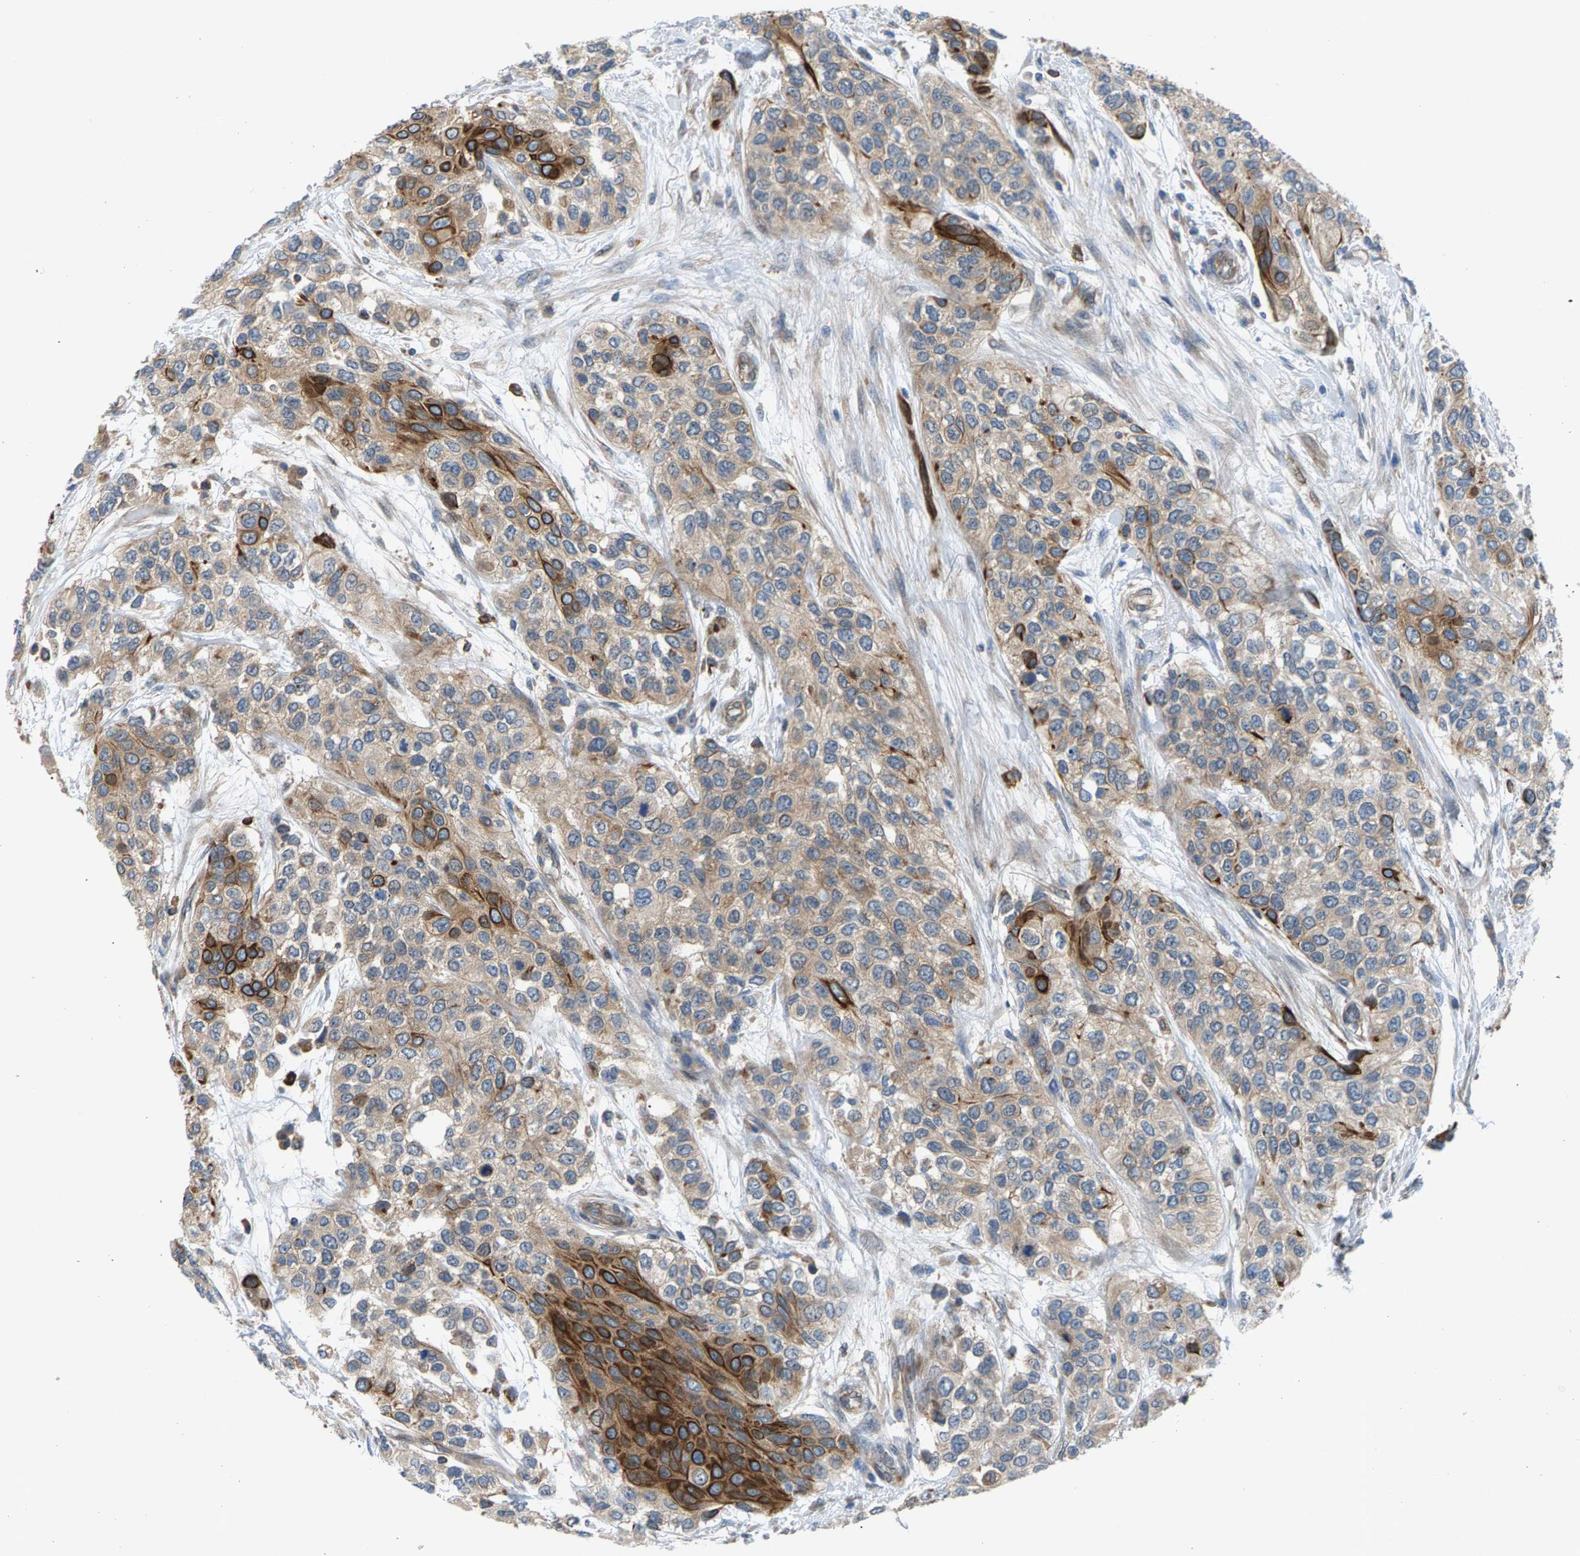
{"staining": {"intensity": "strong", "quantity": "<25%", "location": "cytoplasmic/membranous"}, "tissue": "urothelial cancer", "cell_type": "Tumor cells", "image_type": "cancer", "snomed": [{"axis": "morphology", "description": "Urothelial carcinoma, High grade"}, {"axis": "topography", "description": "Urinary bladder"}], "caption": "Urothelial cancer tissue exhibits strong cytoplasmic/membranous staining in approximately <25% of tumor cells, visualized by immunohistochemistry. (Brightfield microscopy of DAB IHC at high magnification).", "gene": "PDCL", "patient": {"sex": "female", "age": 56}}